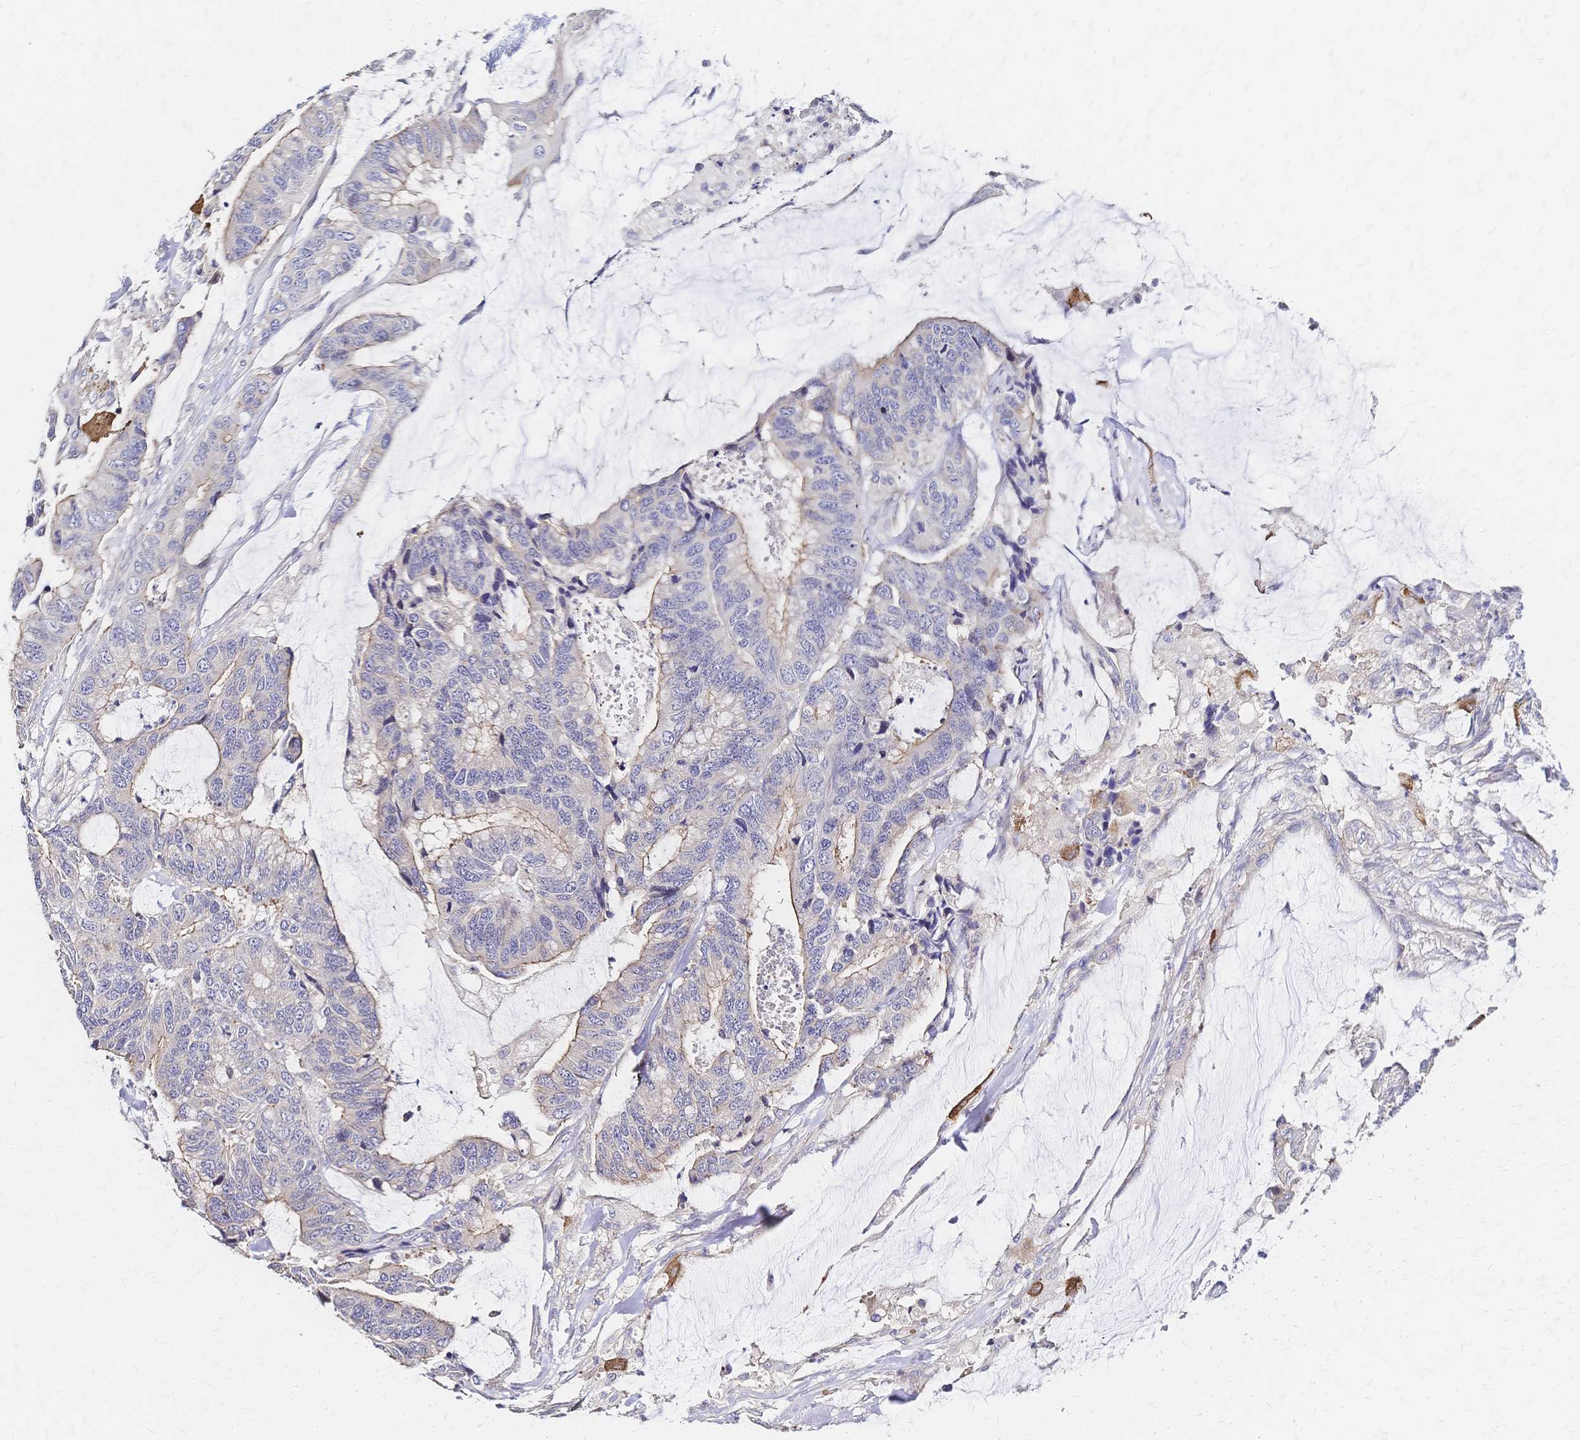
{"staining": {"intensity": "weak", "quantity": "25%-75%", "location": "cytoplasmic/membranous"}, "tissue": "colorectal cancer", "cell_type": "Tumor cells", "image_type": "cancer", "snomed": [{"axis": "morphology", "description": "Adenocarcinoma, NOS"}, {"axis": "topography", "description": "Rectum"}], "caption": "Adenocarcinoma (colorectal) was stained to show a protein in brown. There is low levels of weak cytoplasmic/membranous staining in approximately 25%-75% of tumor cells.", "gene": "SLC5A1", "patient": {"sex": "female", "age": 59}}